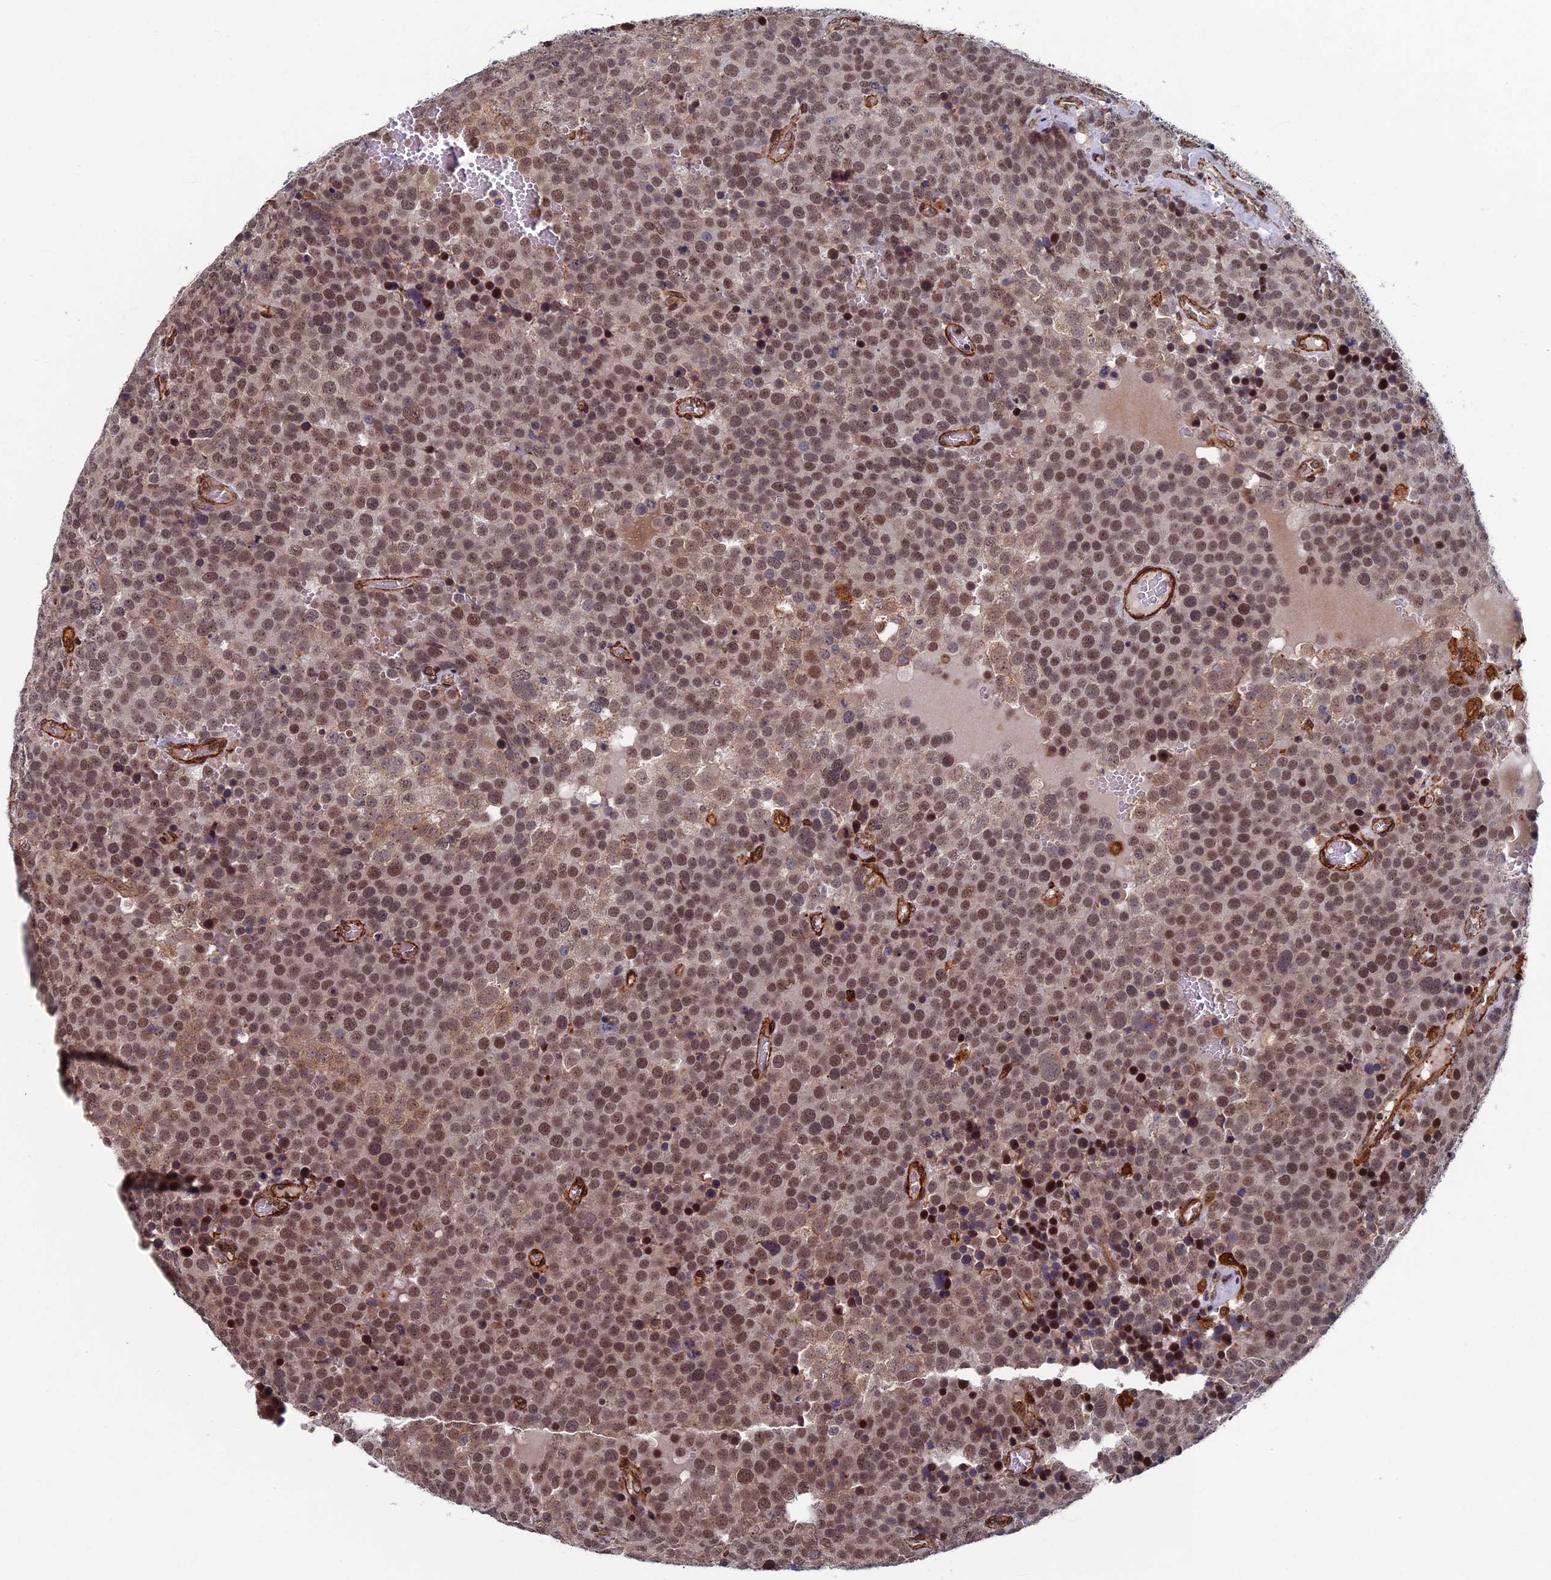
{"staining": {"intensity": "moderate", "quantity": ">75%", "location": "nuclear"}, "tissue": "testis cancer", "cell_type": "Tumor cells", "image_type": "cancer", "snomed": [{"axis": "morphology", "description": "Seminoma, NOS"}, {"axis": "topography", "description": "Testis"}], "caption": "Testis cancer (seminoma) stained for a protein (brown) exhibits moderate nuclear positive expression in about >75% of tumor cells.", "gene": "CTDP1", "patient": {"sex": "male", "age": 71}}